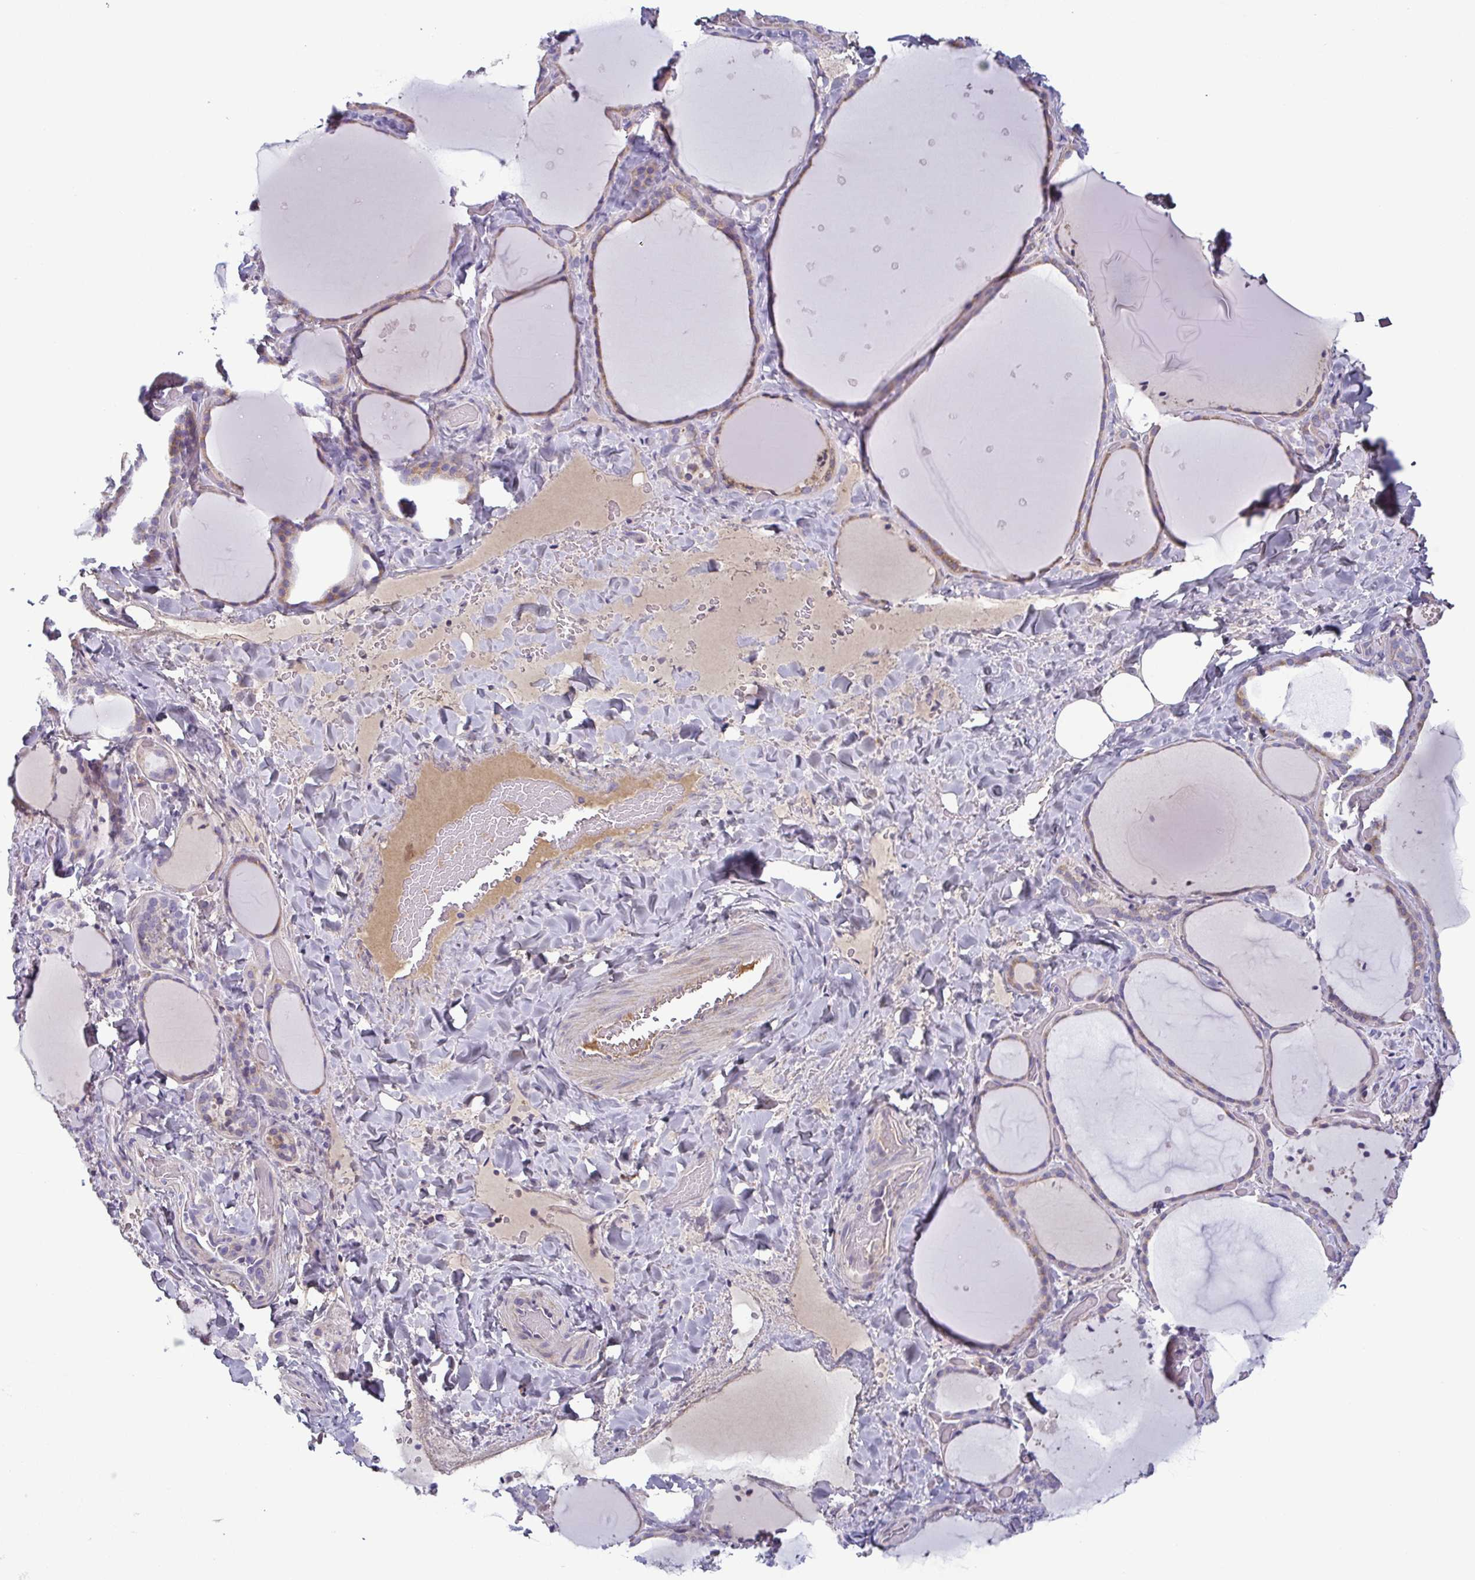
{"staining": {"intensity": "weak", "quantity": "25%-75%", "location": "cytoplasmic/membranous"}, "tissue": "thyroid gland", "cell_type": "Glandular cells", "image_type": "normal", "snomed": [{"axis": "morphology", "description": "Normal tissue, NOS"}, {"axis": "topography", "description": "Thyroid gland"}], "caption": "The image reveals immunohistochemical staining of benign thyroid gland. There is weak cytoplasmic/membranous expression is identified in approximately 25%-75% of glandular cells. (IHC, brightfield microscopy, high magnification).", "gene": "ECM1", "patient": {"sex": "female", "age": 36}}